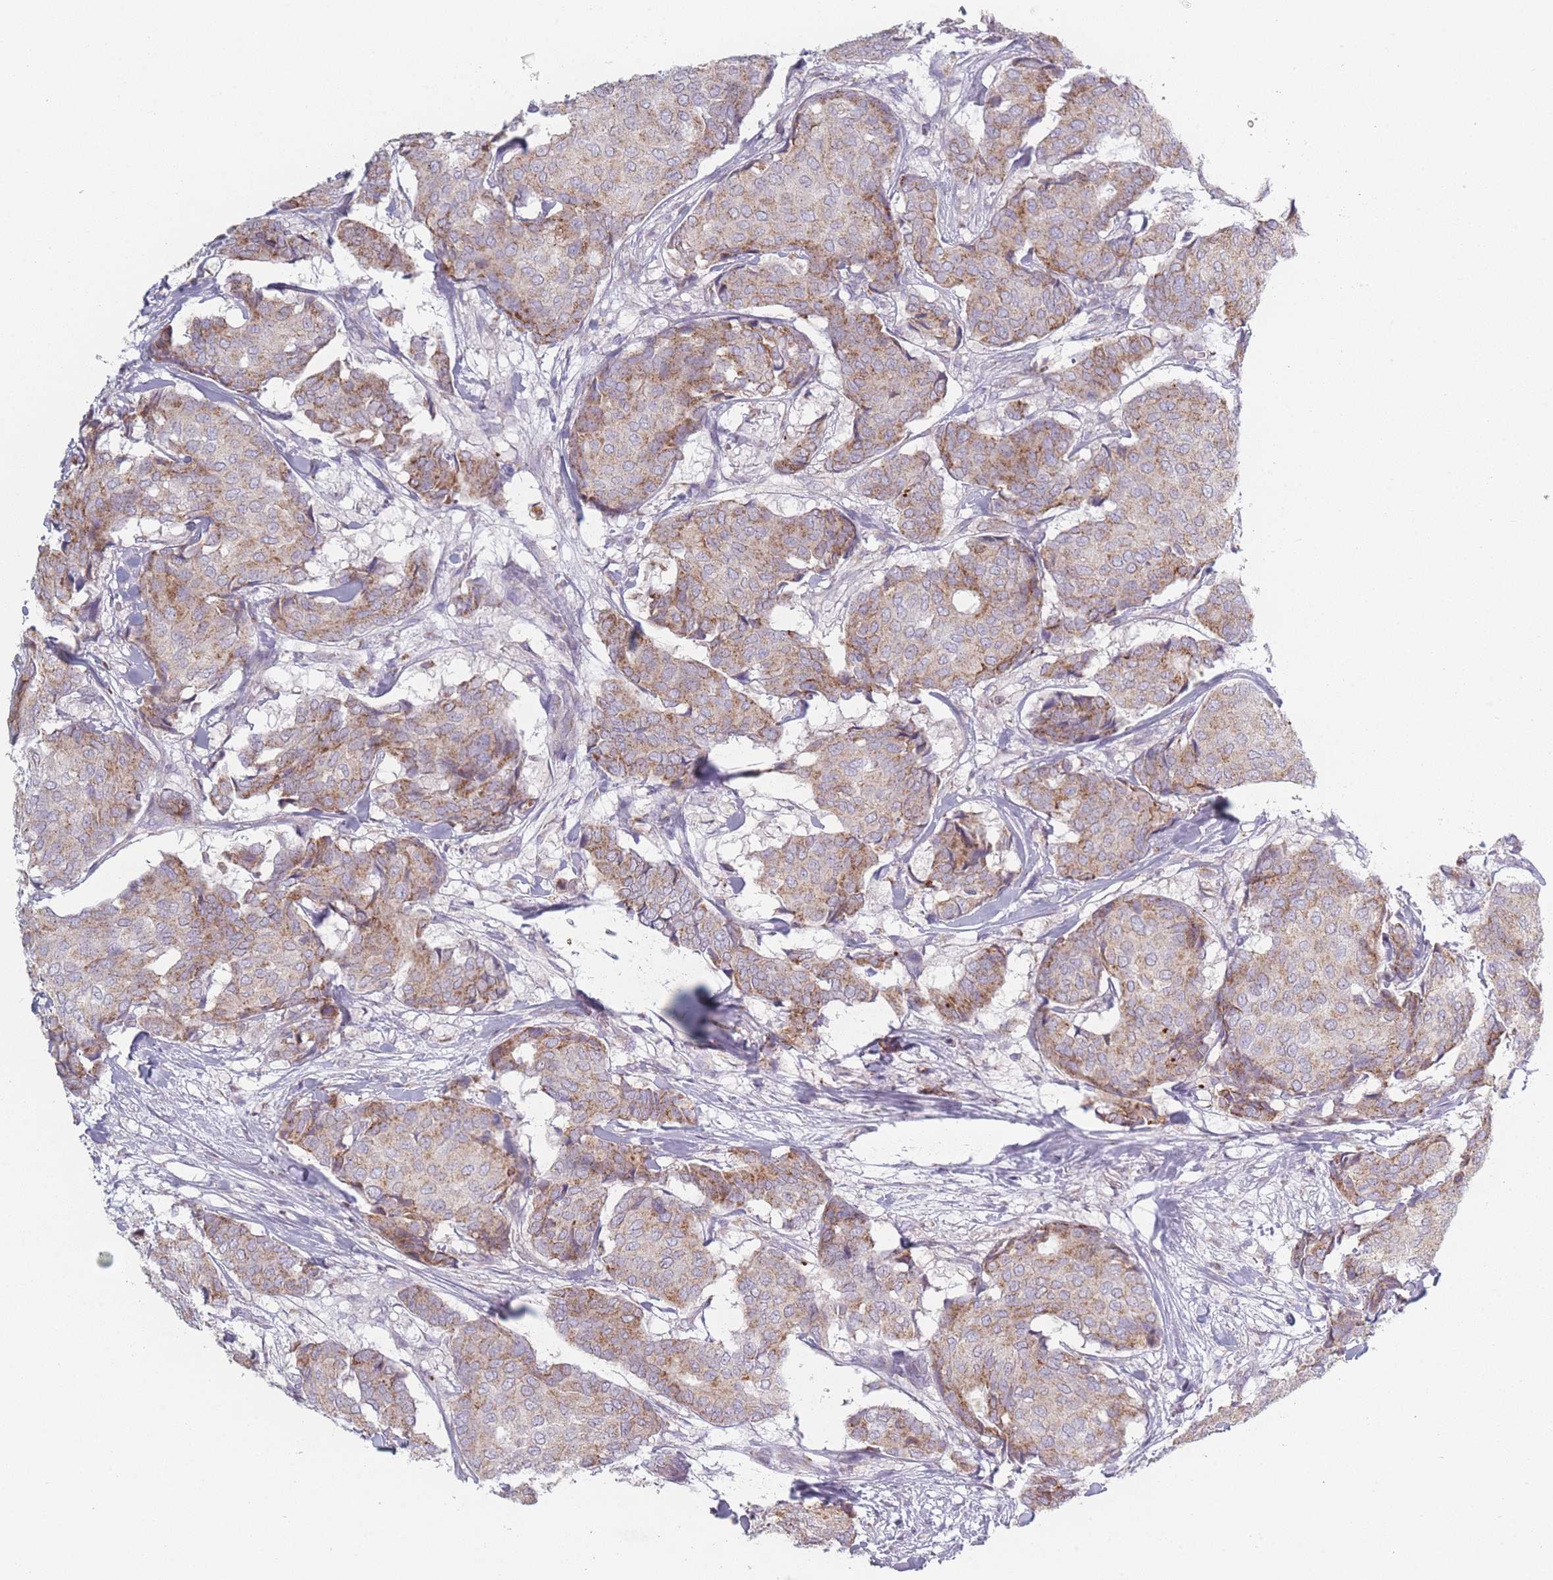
{"staining": {"intensity": "weak", "quantity": "25%-75%", "location": "cytoplasmic/membranous"}, "tissue": "breast cancer", "cell_type": "Tumor cells", "image_type": "cancer", "snomed": [{"axis": "morphology", "description": "Duct carcinoma"}, {"axis": "topography", "description": "Breast"}], "caption": "Weak cytoplasmic/membranous protein positivity is appreciated in about 25%-75% of tumor cells in infiltrating ductal carcinoma (breast).", "gene": "PEX11B", "patient": {"sex": "female", "age": 75}}